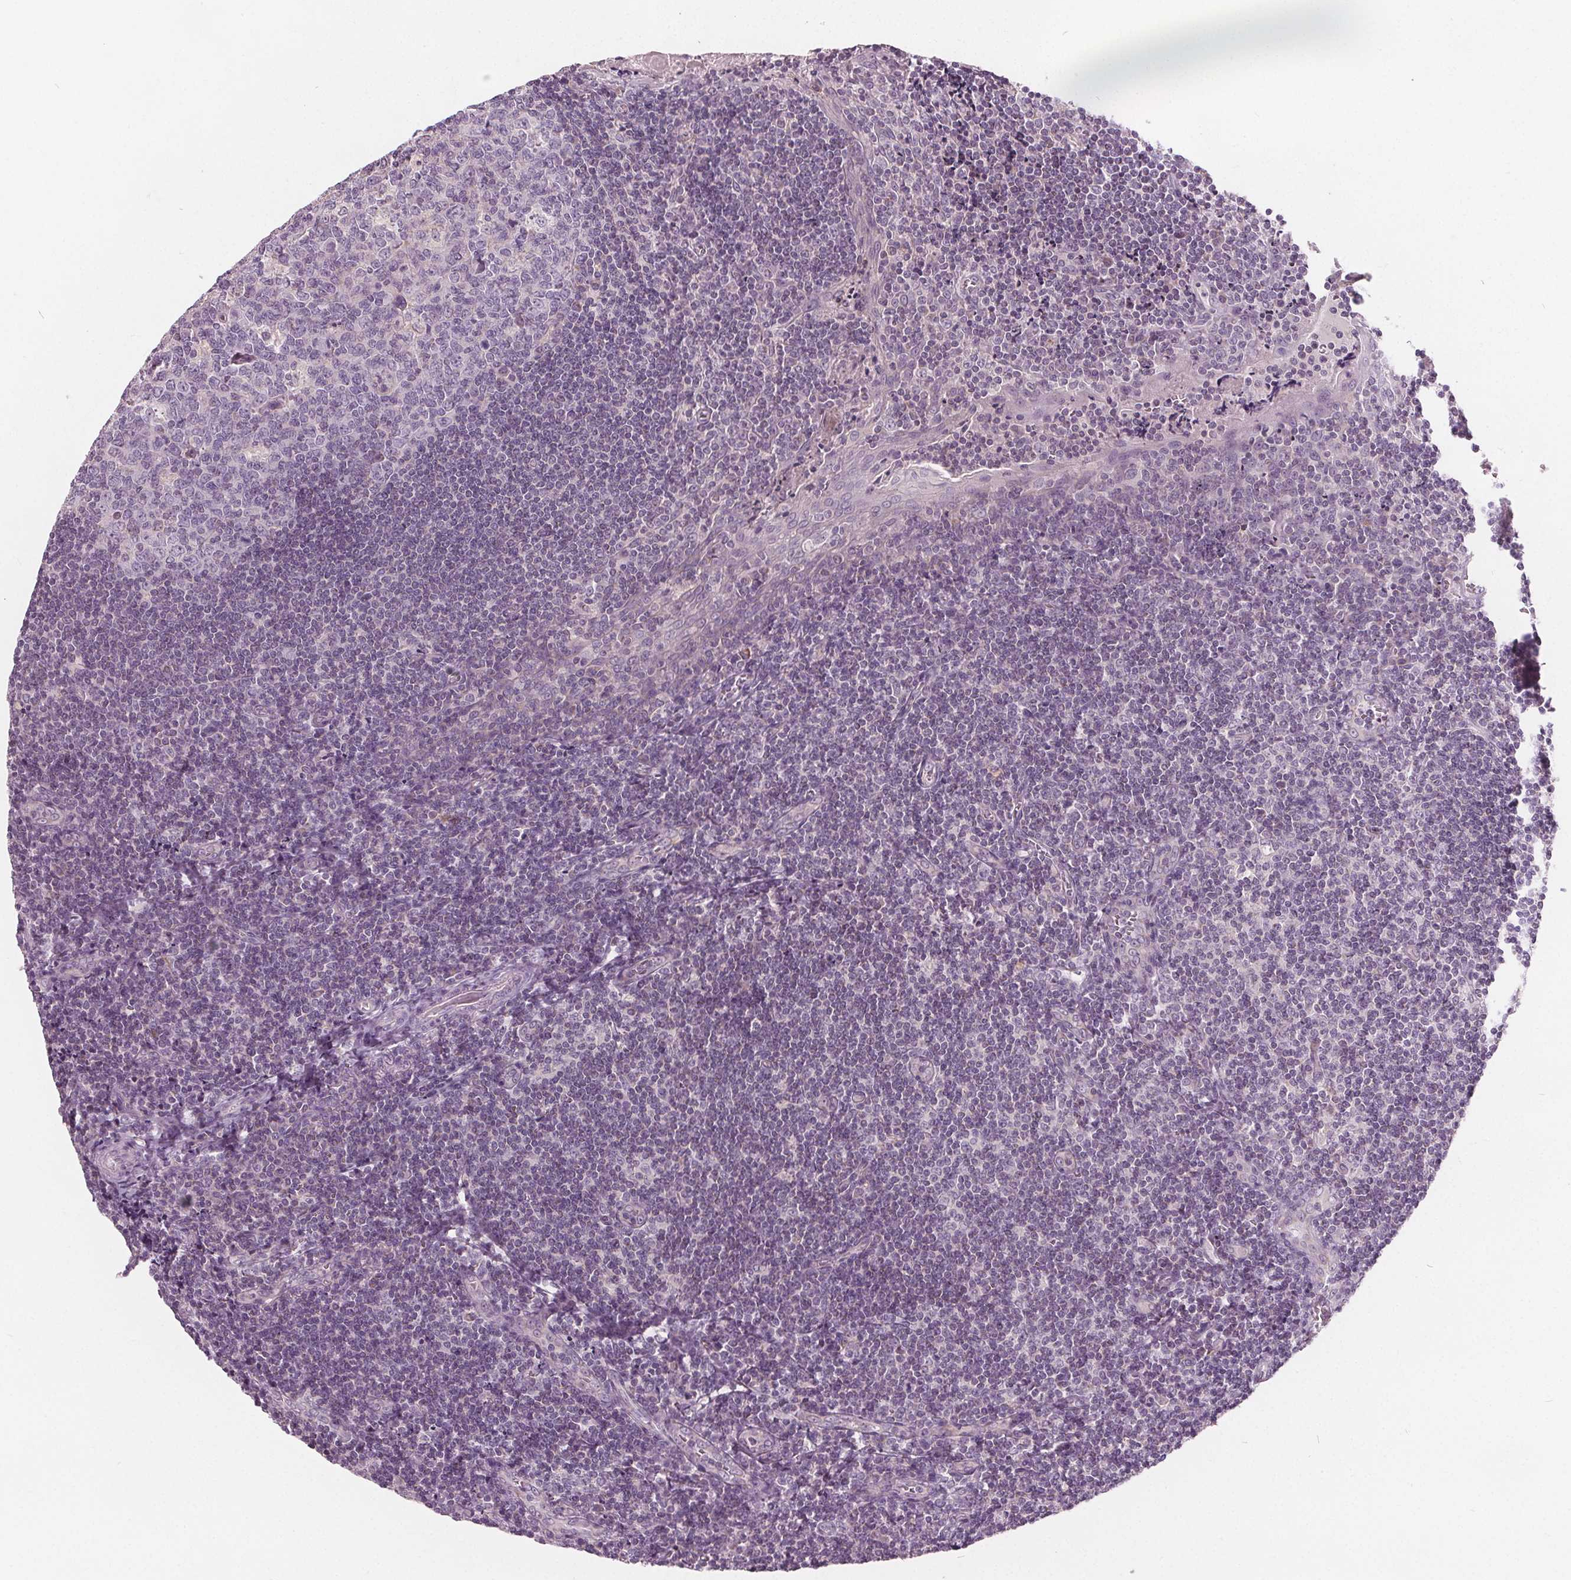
{"staining": {"intensity": "negative", "quantity": "none", "location": "none"}, "tissue": "tonsil", "cell_type": "Germinal center cells", "image_type": "normal", "snomed": [{"axis": "morphology", "description": "Normal tissue, NOS"}, {"axis": "morphology", "description": "Inflammation, NOS"}, {"axis": "topography", "description": "Tonsil"}], "caption": "The image displays no significant staining in germinal center cells of tonsil. The staining is performed using DAB (3,3'-diaminobenzidine) brown chromogen with nuclei counter-stained in using hematoxylin.", "gene": "ECI2", "patient": {"sex": "female", "age": 31}}